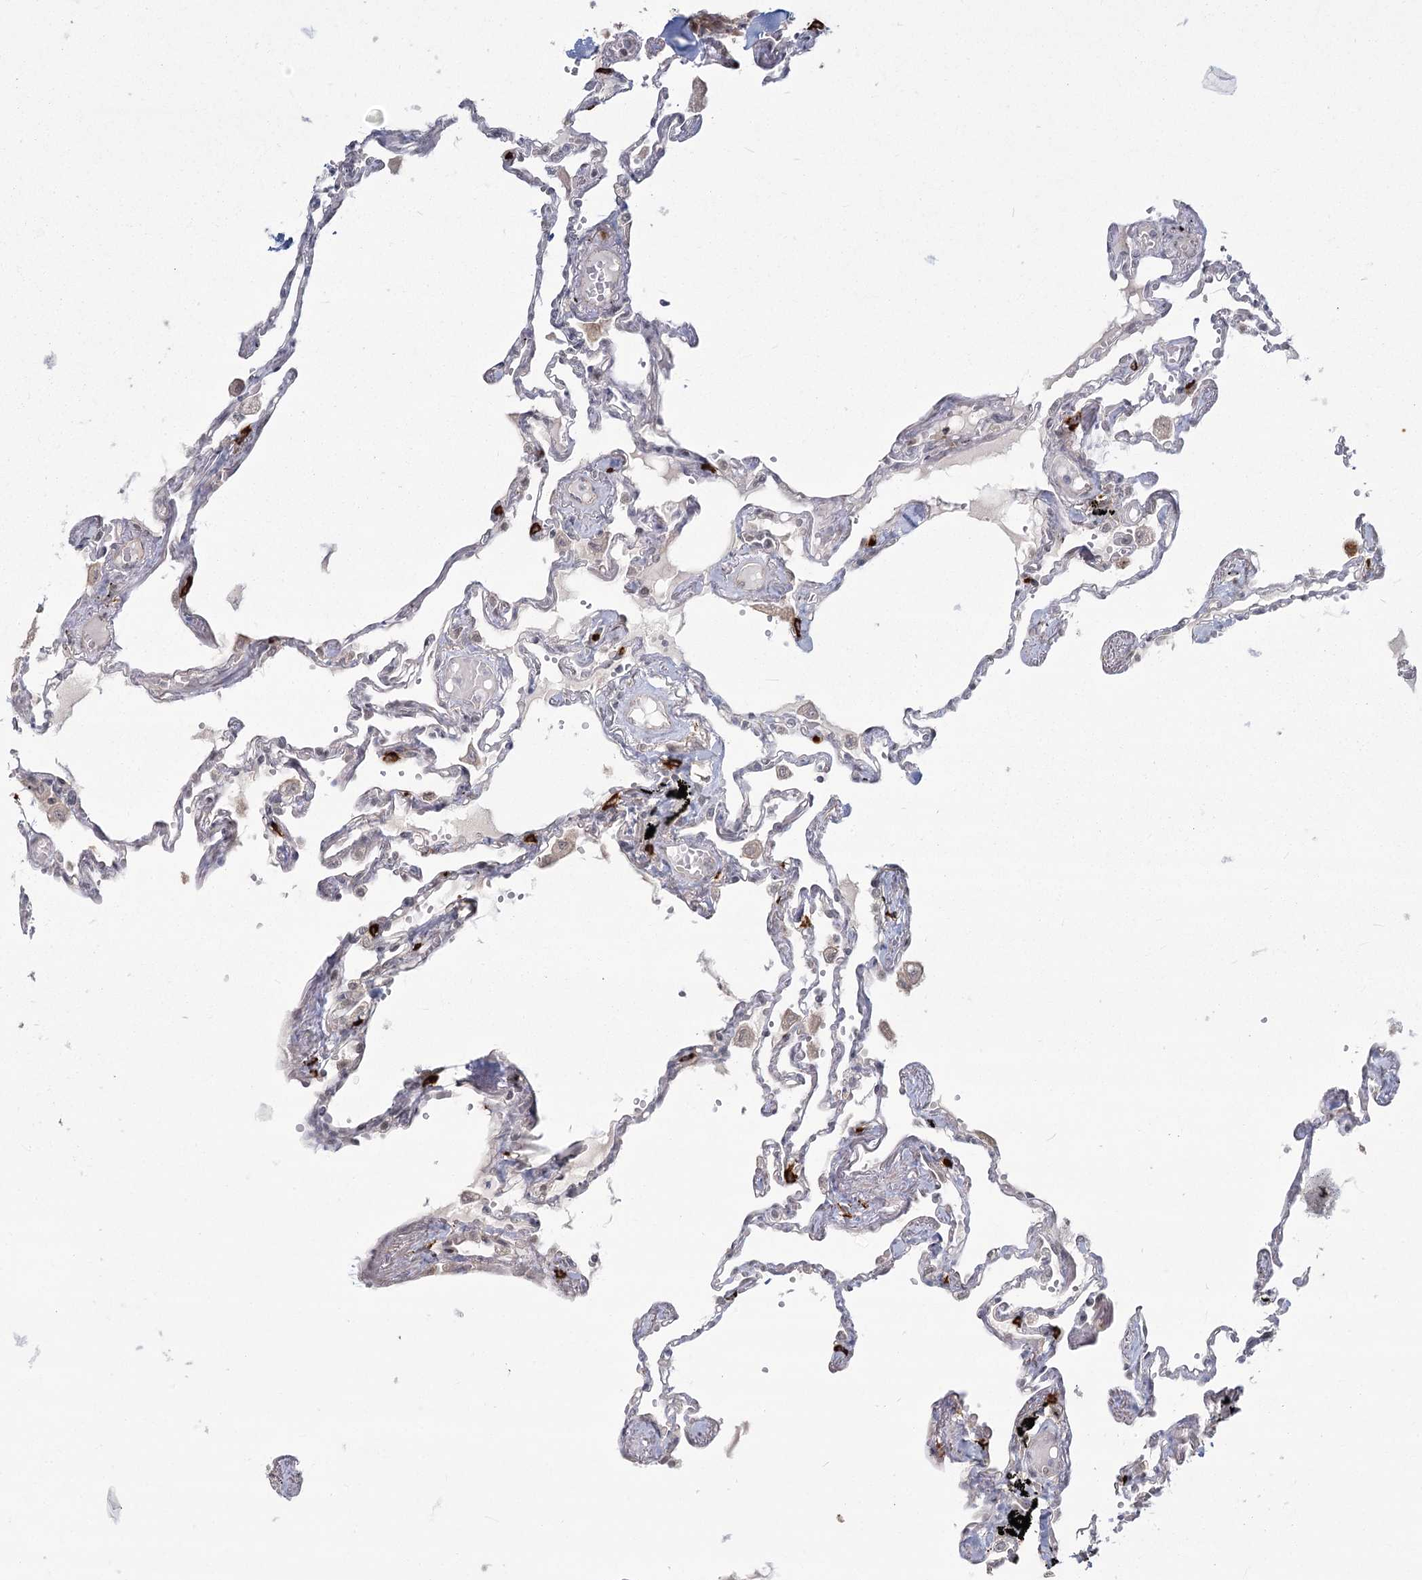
{"staining": {"intensity": "negative", "quantity": "none", "location": "none"}, "tissue": "lung", "cell_type": "Alveolar cells", "image_type": "normal", "snomed": [{"axis": "morphology", "description": "Normal tissue, NOS"}, {"axis": "topography", "description": "Lung"}], "caption": "Image shows no significant protein expression in alveolar cells of normal lung. (Brightfield microscopy of DAB immunohistochemistry (IHC) at high magnification).", "gene": "AP2M1", "patient": {"sex": "female", "age": 67}}